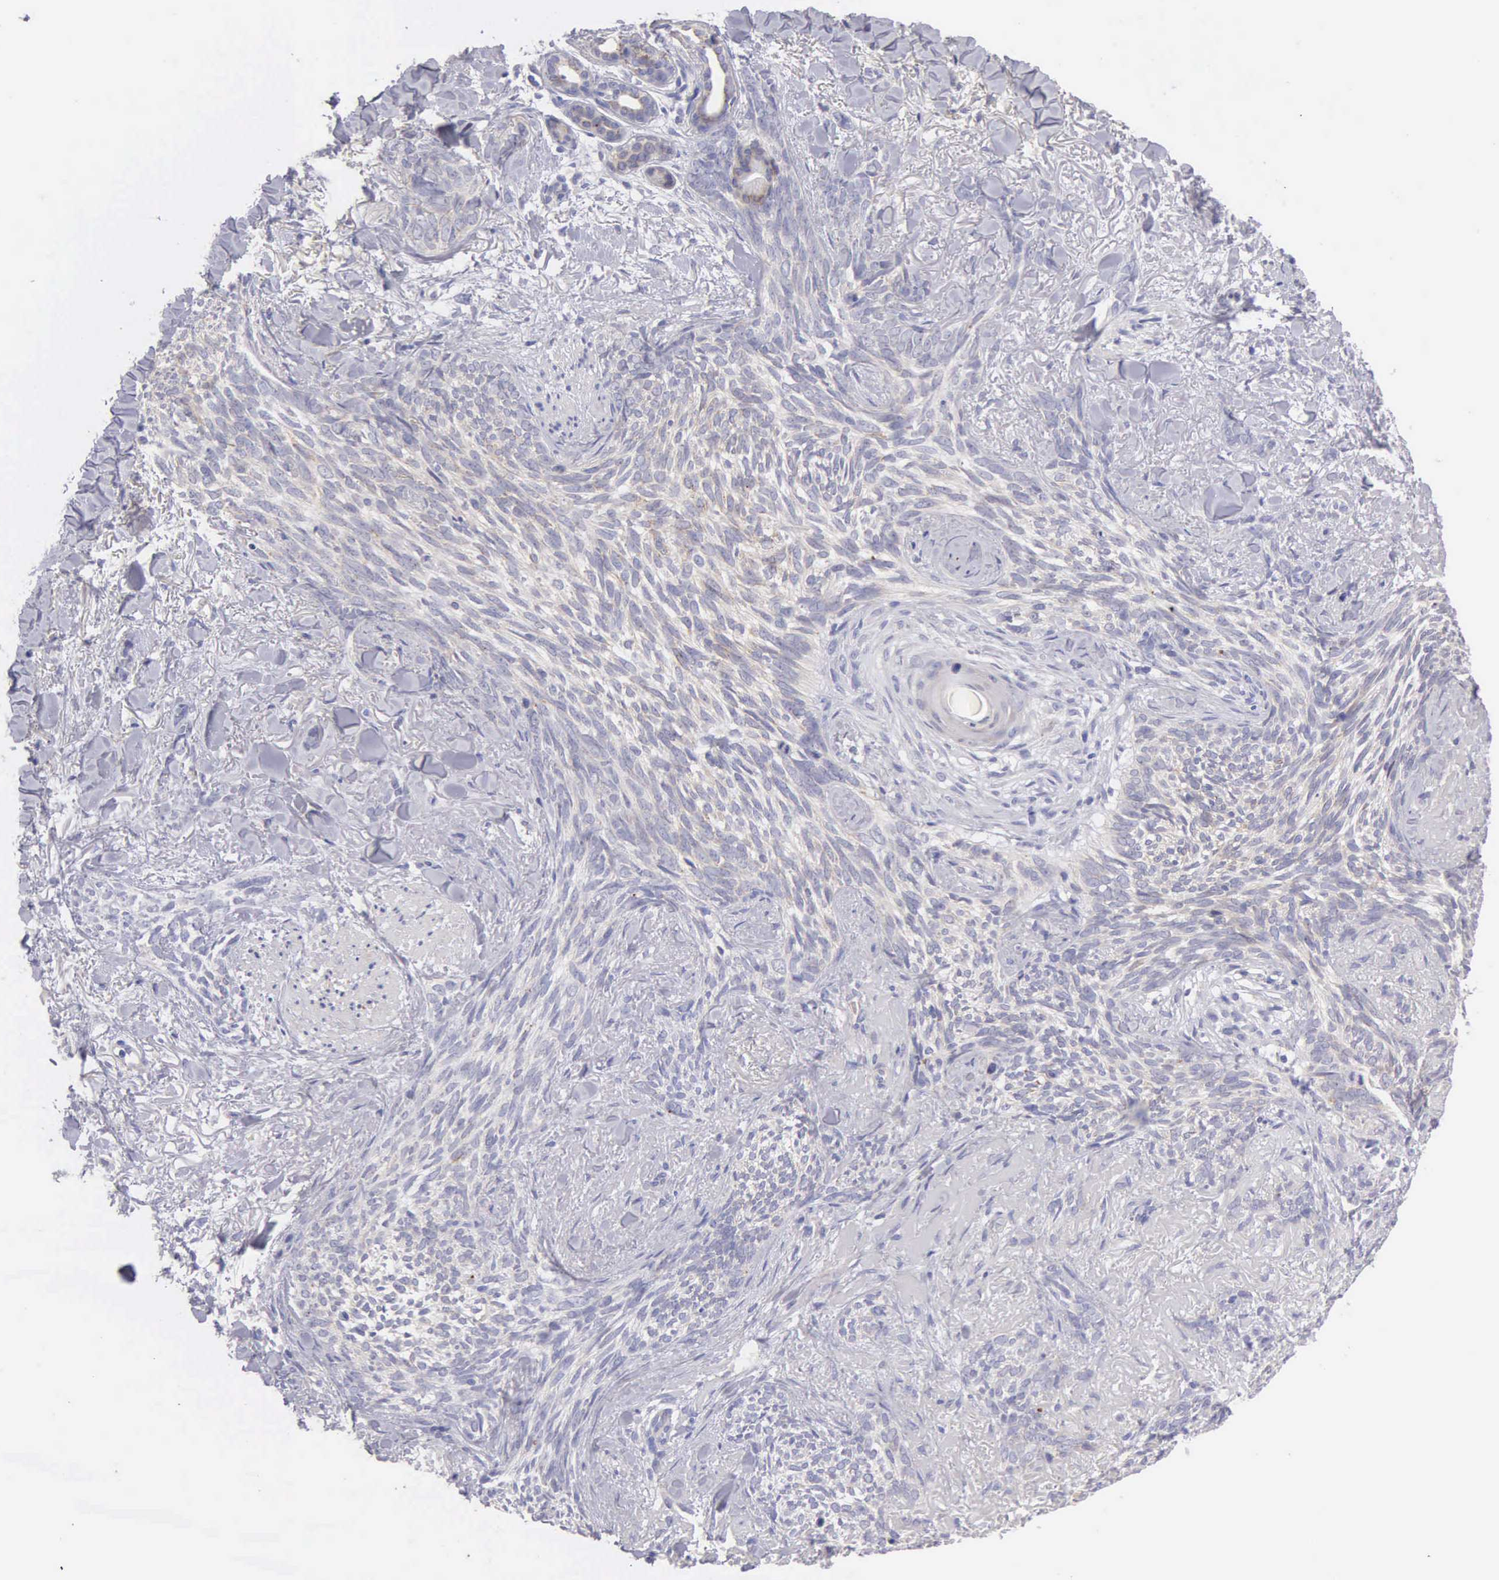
{"staining": {"intensity": "weak", "quantity": "25%-75%", "location": "cytoplasmic/membranous"}, "tissue": "skin cancer", "cell_type": "Tumor cells", "image_type": "cancer", "snomed": [{"axis": "morphology", "description": "Basal cell carcinoma"}, {"axis": "topography", "description": "Skin"}], "caption": "An image showing weak cytoplasmic/membranous expression in about 25%-75% of tumor cells in basal cell carcinoma (skin), as visualized by brown immunohistochemical staining.", "gene": "APP", "patient": {"sex": "female", "age": 81}}